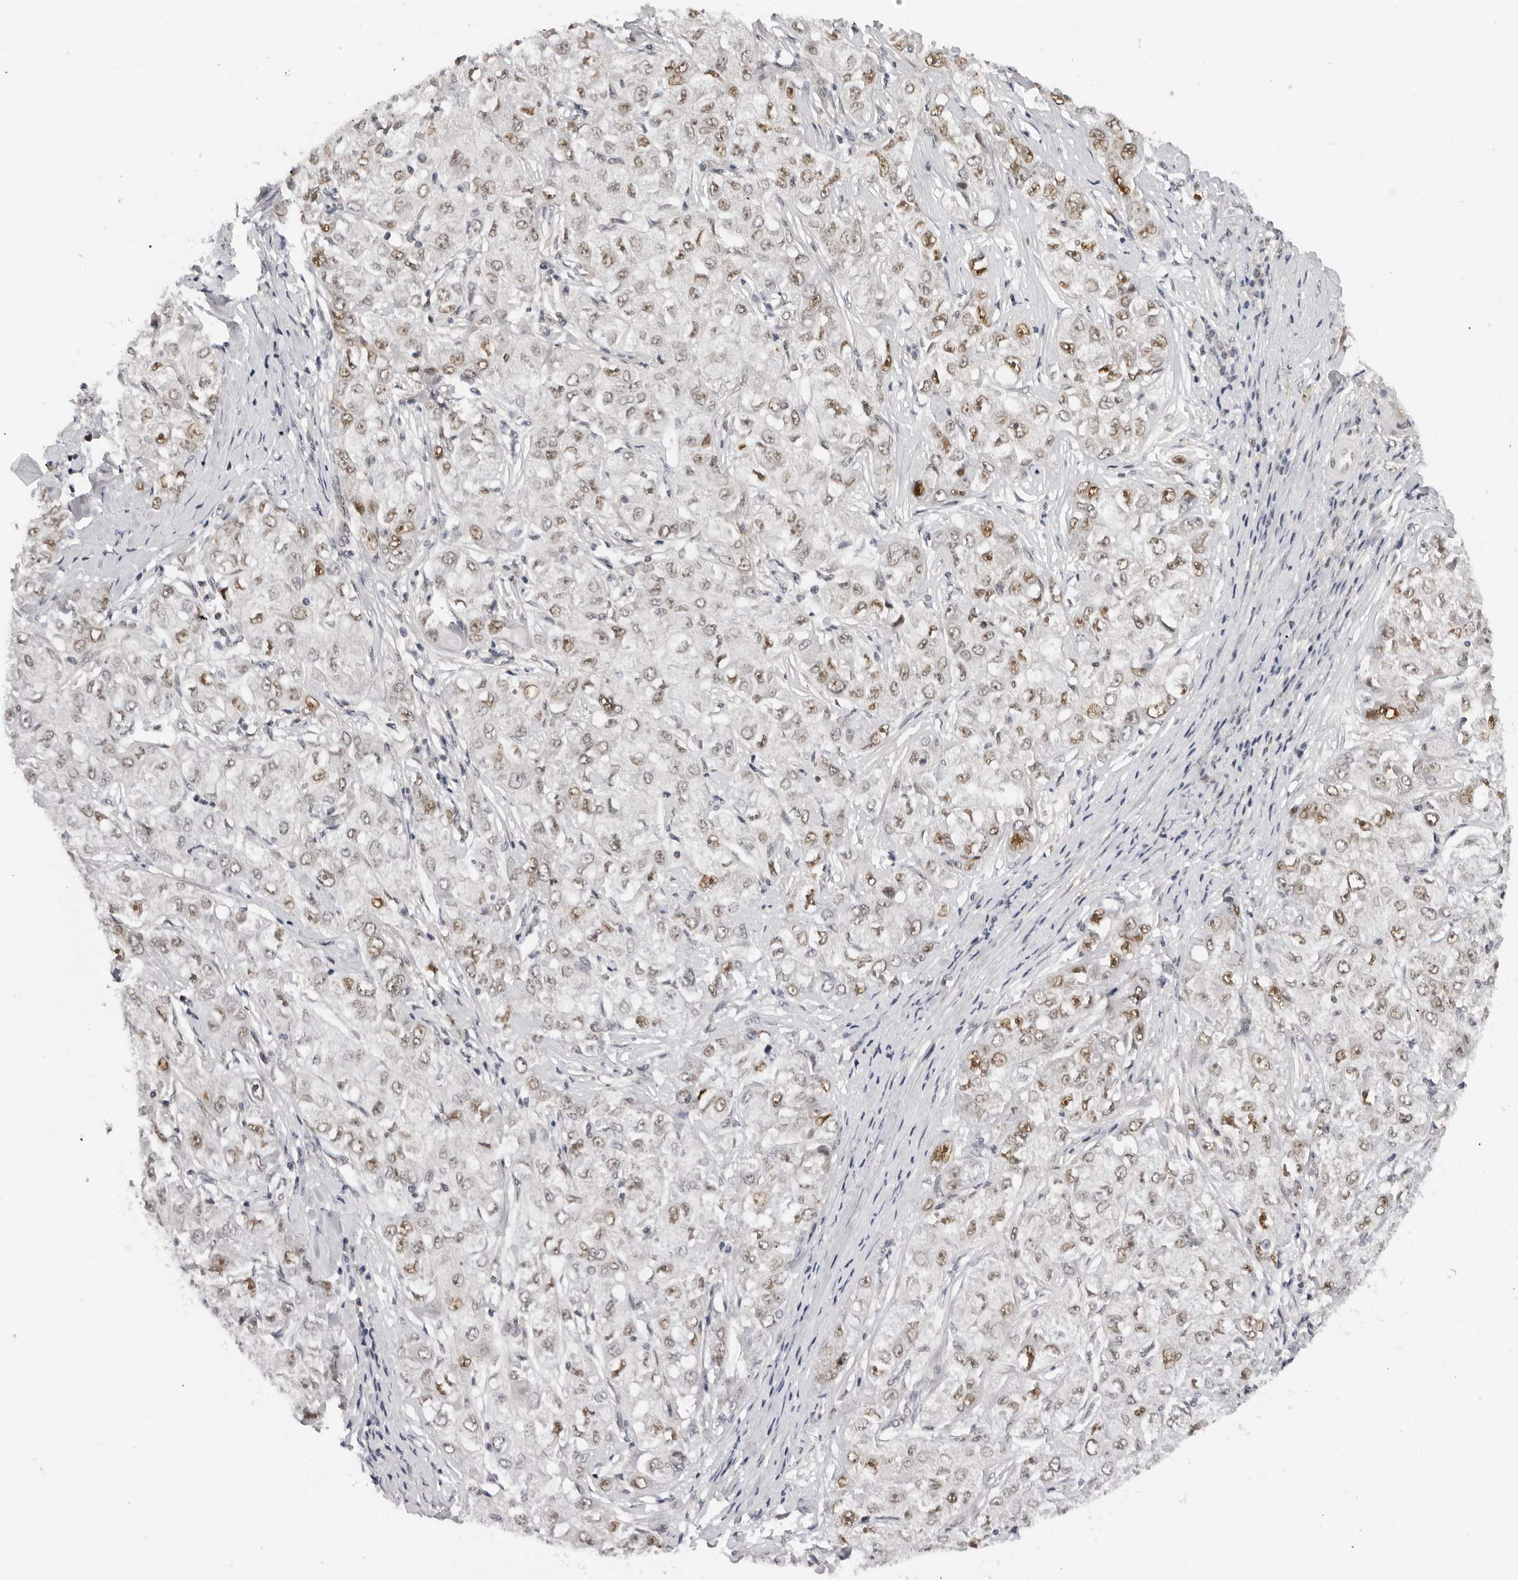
{"staining": {"intensity": "moderate", "quantity": "25%-75%", "location": "nuclear"}, "tissue": "liver cancer", "cell_type": "Tumor cells", "image_type": "cancer", "snomed": [{"axis": "morphology", "description": "Carcinoma, Hepatocellular, NOS"}, {"axis": "topography", "description": "Liver"}], "caption": "Immunohistochemistry of liver cancer reveals medium levels of moderate nuclear positivity in approximately 25%-75% of tumor cells.", "gene": "WDR77", "patient": {"sex": "male", "age": 80}}